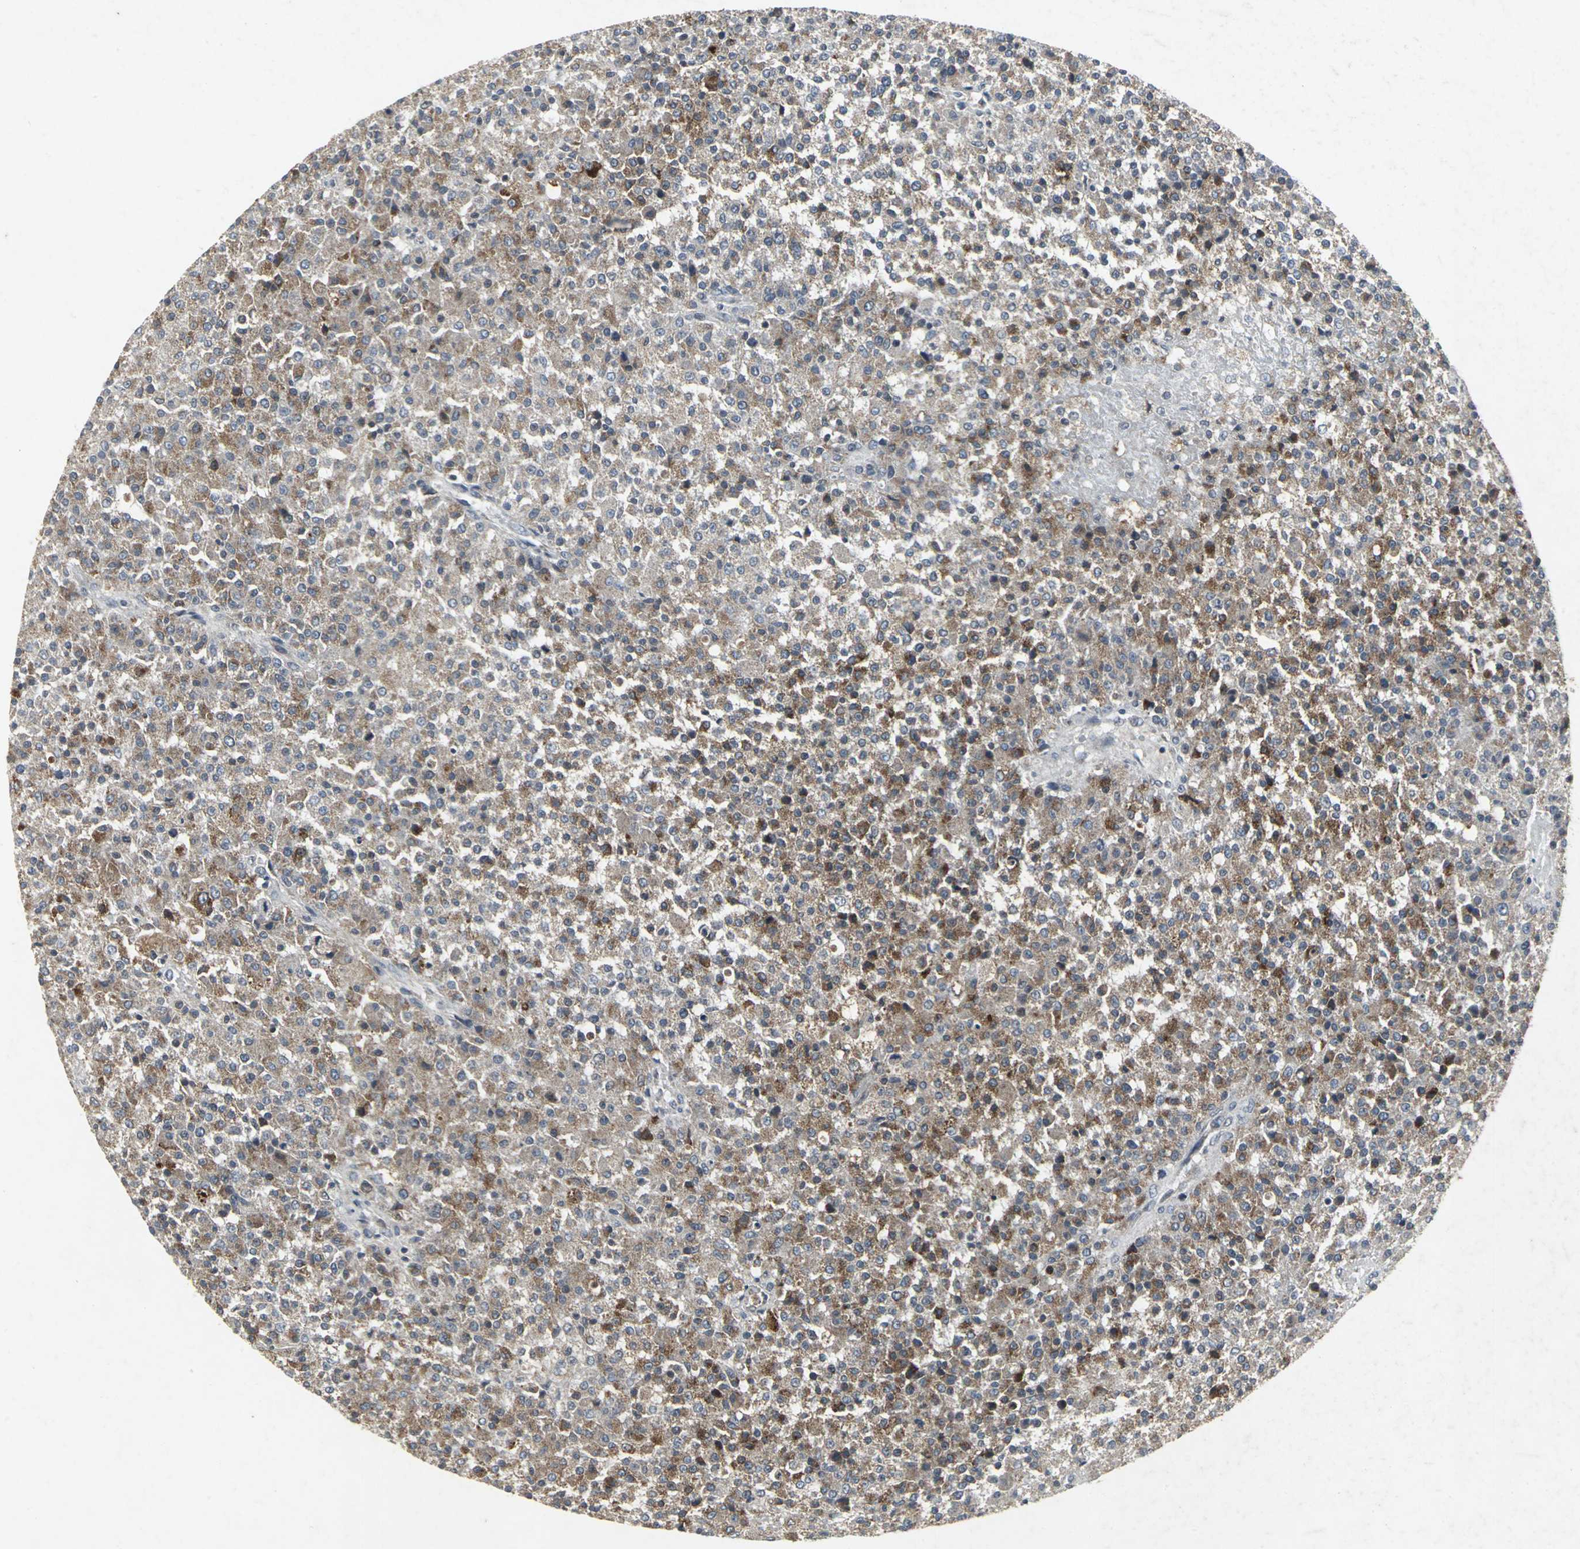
{"staining": {"intensity": "moderate", "quantity": ">75%", "location": "cytoplasmic/membranous"}, "tissue": "testis cancer", "cell_type": "Tumor cells", "image_type": "cancer", "snomed": [{"axis": "morphology", "description": "Seminoma, NOS"}, {"axis": "topography", "description": "Testis"}], "caption": "Immunohistochemistry of testis cancer (seminoma) shows medium levels of moderate cytoplasmic/membranous staining in approximately >75% of tumor cells.", "gene": "BMP4", "patient": {"sex": "male", "age": 59}}